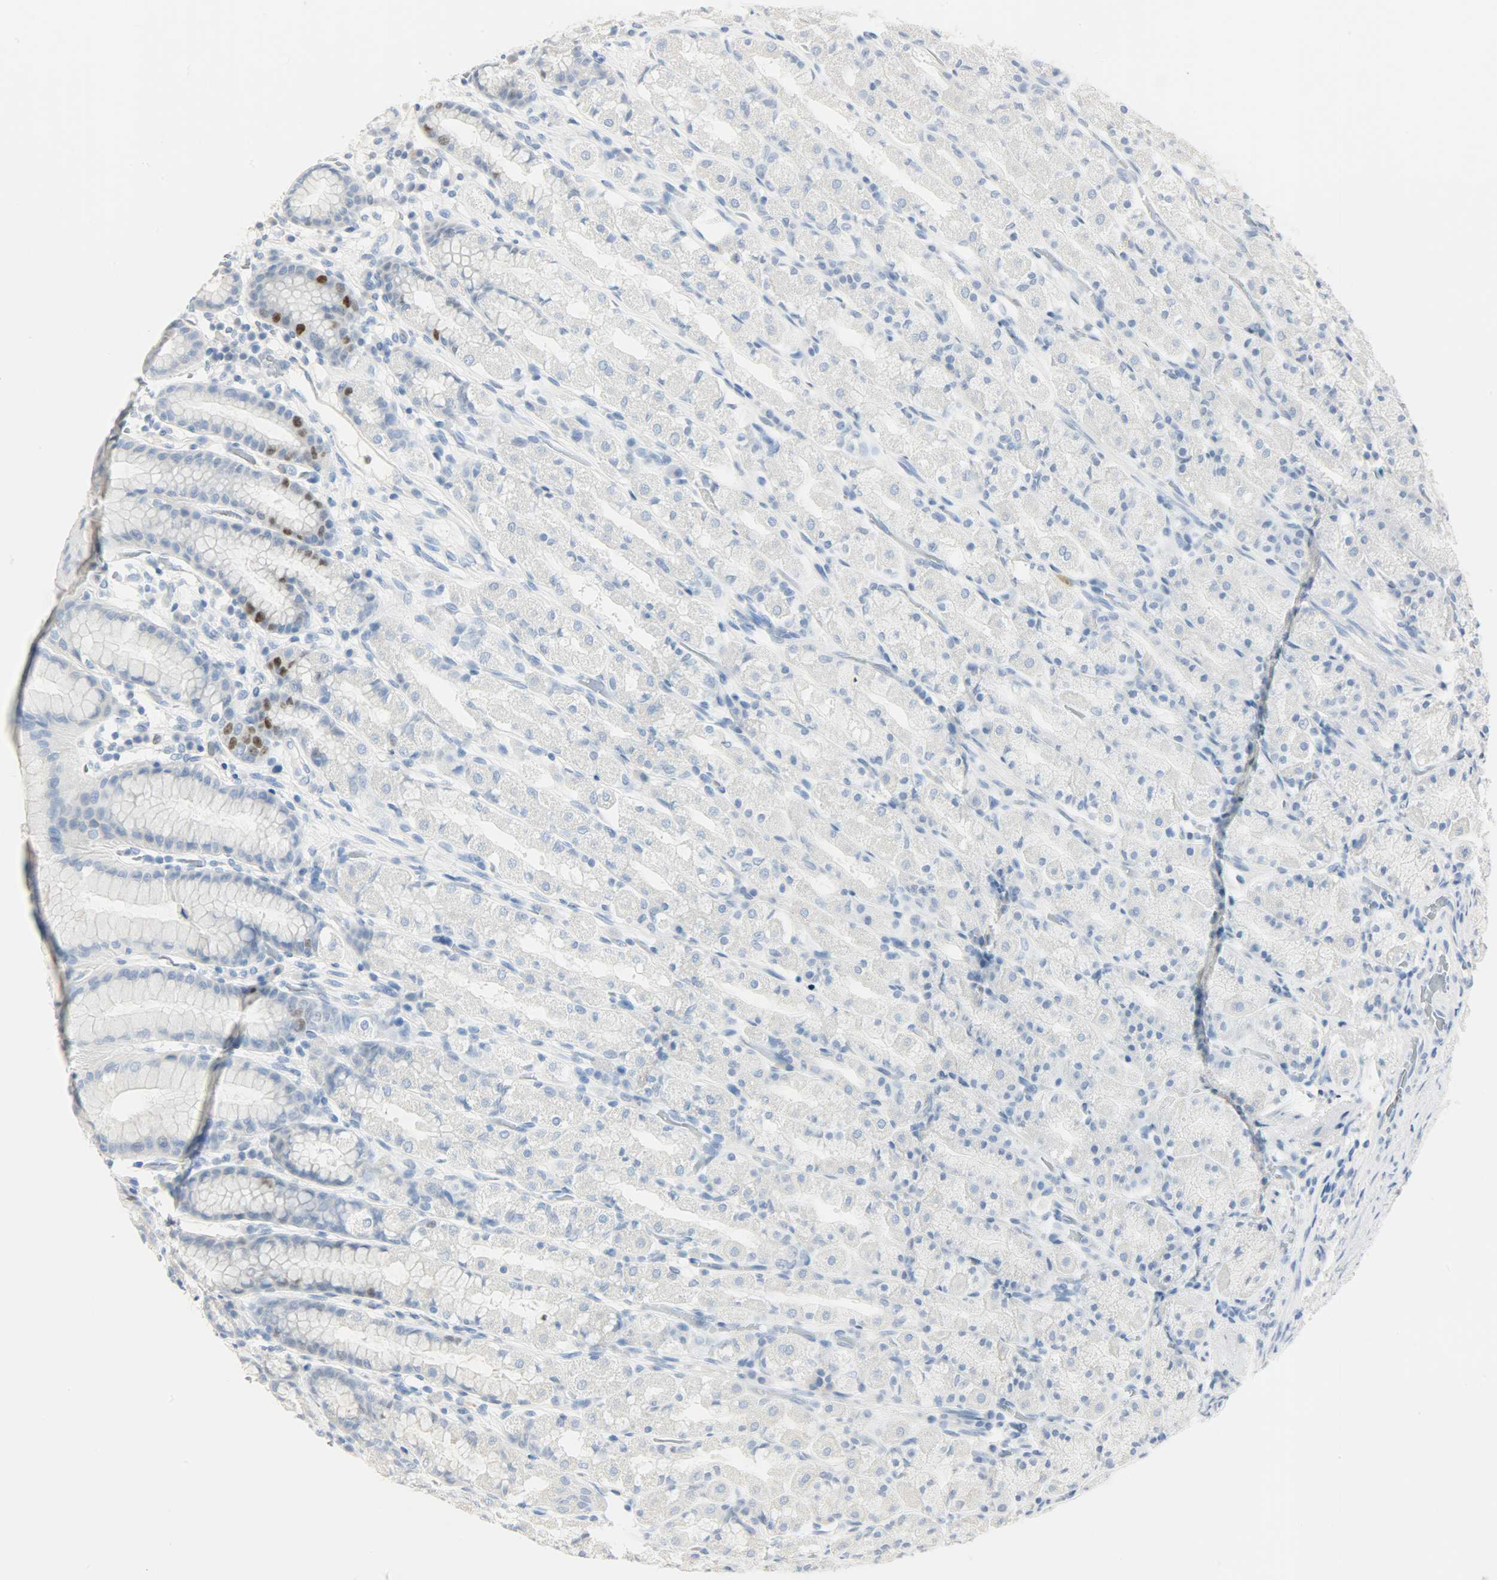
{"staining": {"intensity": "strong", "quantity": "<25%", "location": "nuclear"}, "tissue": "stomach", "cell_type": "Glandular cells", "image_type": "normal", "snomed": [{"axis": "morphology", "description": "Normal tissue, NOS"}, {"axis": "topography", "description": "Stomach, upper"}], "caption": "Protein staining demonstrates strong nuclear expression in approximately <25% of glandular cells in unremarkable stomach.", "gene": "HELLS", "patient": {"sex": "male", "age": 68}}